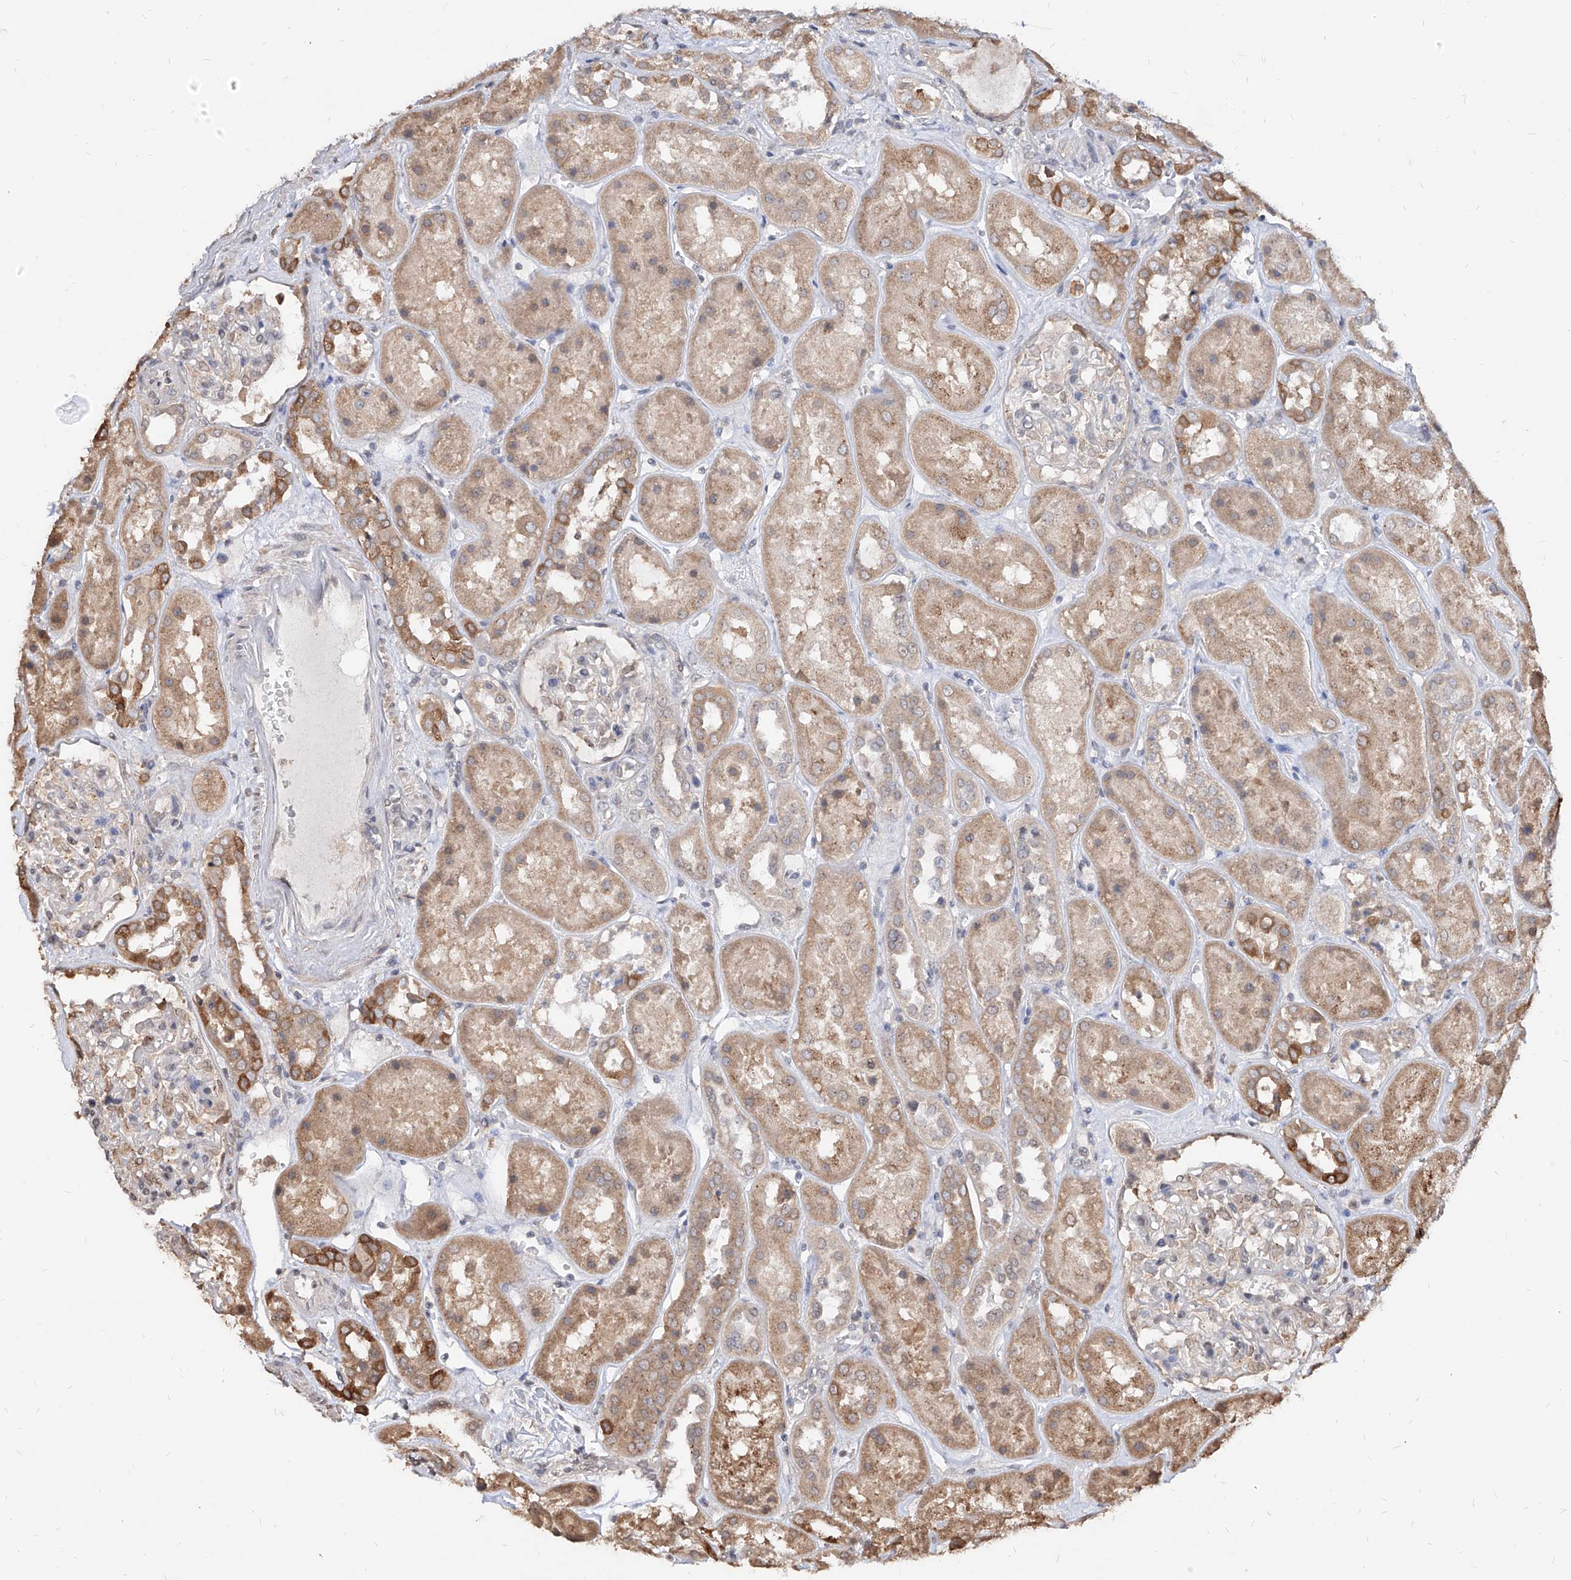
{"staining": {"intensity": "weak", "quantity": "<25%", "location": "cytoplasmic/membranous"}, "tissue": "kidney", "cell_type": "Cells in glomeruli", "image_type": "normal", "snomed": [{"axis": "morphology", "description": "Normal tissue, NOS"}, {"axis": "topography", "description": "Kidney"}], "caption": "Cells in glomeruli are negative for protein expression in normal human kidney. (Immunohistochemistry, brightfield microscopy, high magnification).", "gene": "C8orf82", "patient": {"sex": "male", "age": 70}}